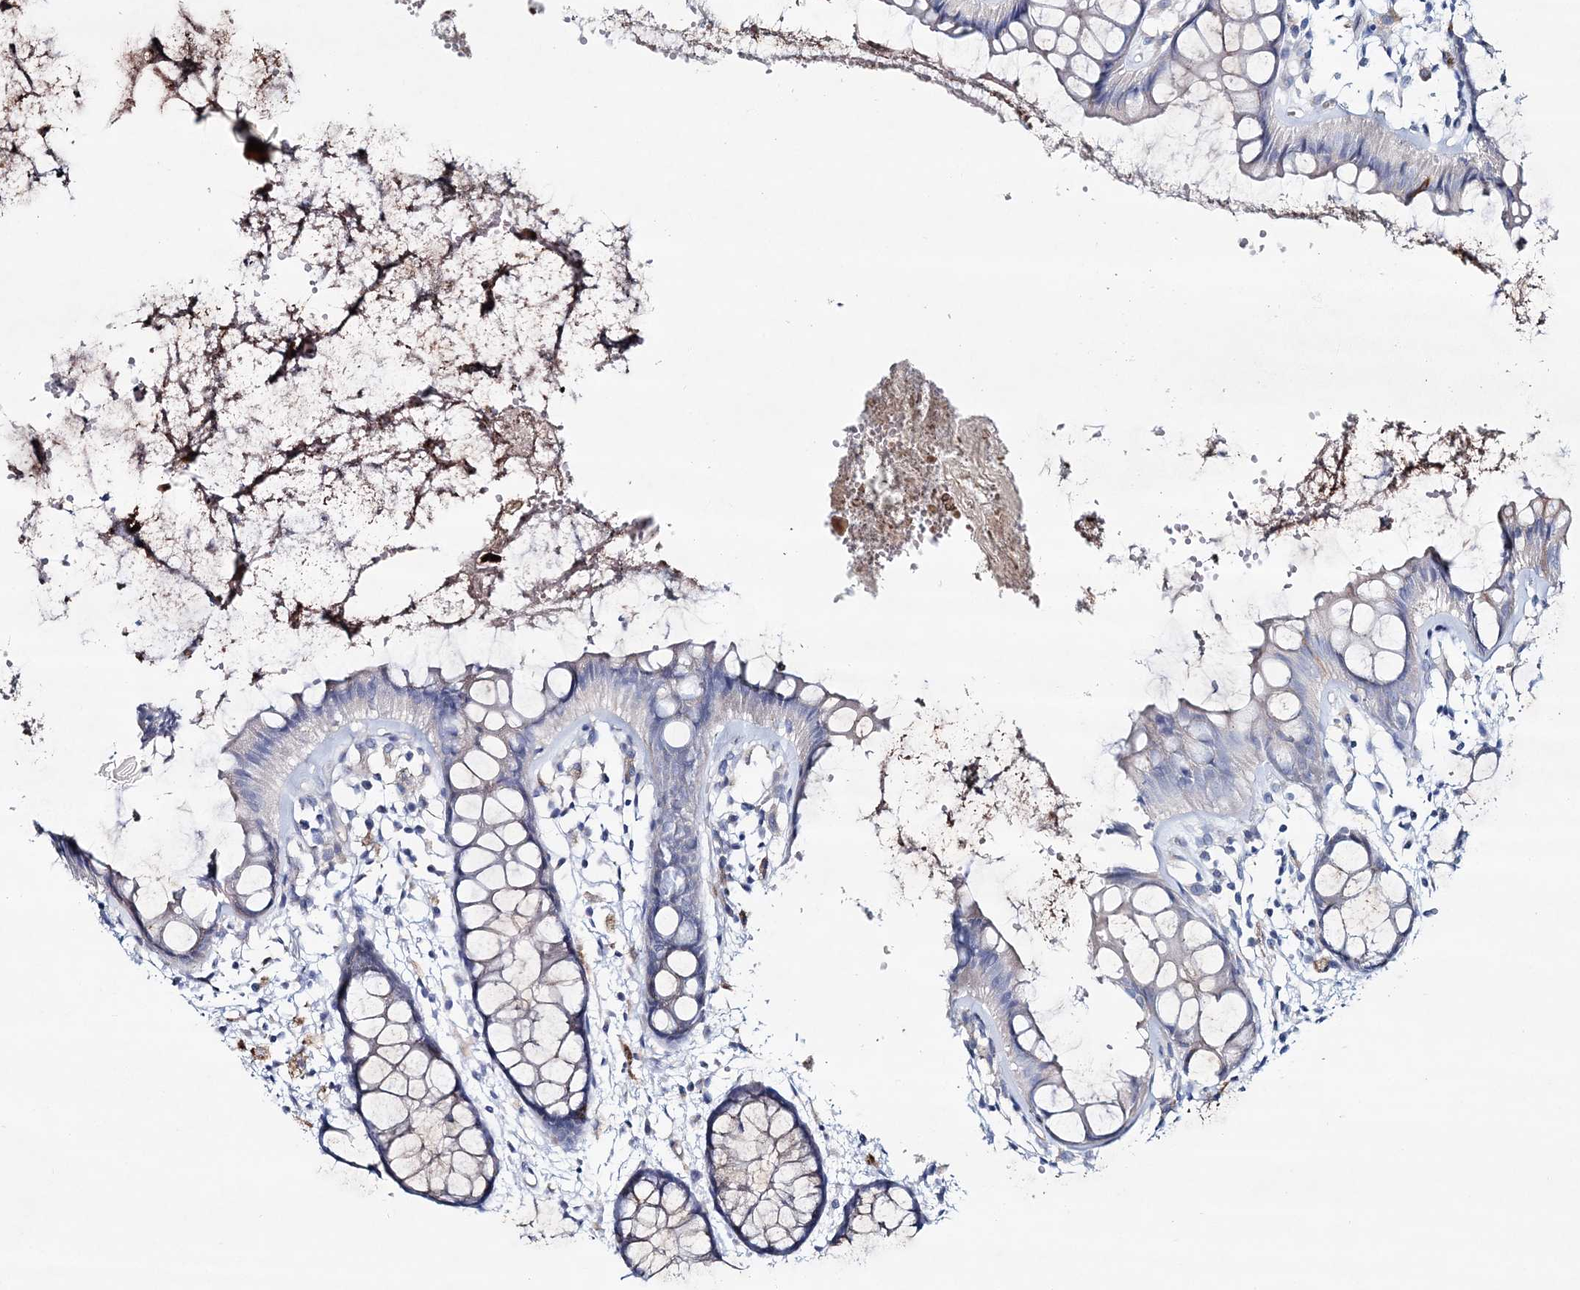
{"staining": {"intensity": "negative", "quantity": "none", "location": "none"}, "tissue": "rectum", "cell_type": "Glandular cells", "image_type": "normal", "snomed": [{"axis": "morphology", "description": "Normal tissue, NOS"}, {"axis": "topography", "description": "Rectum"}], "caption": "A high-resolution photomicrograph shows IHC staining of normal rectum, which reveals no significant positivity in glandular cells.", "gene": "ADGRL1", "patient": {"sex": "female", "age": 66}}